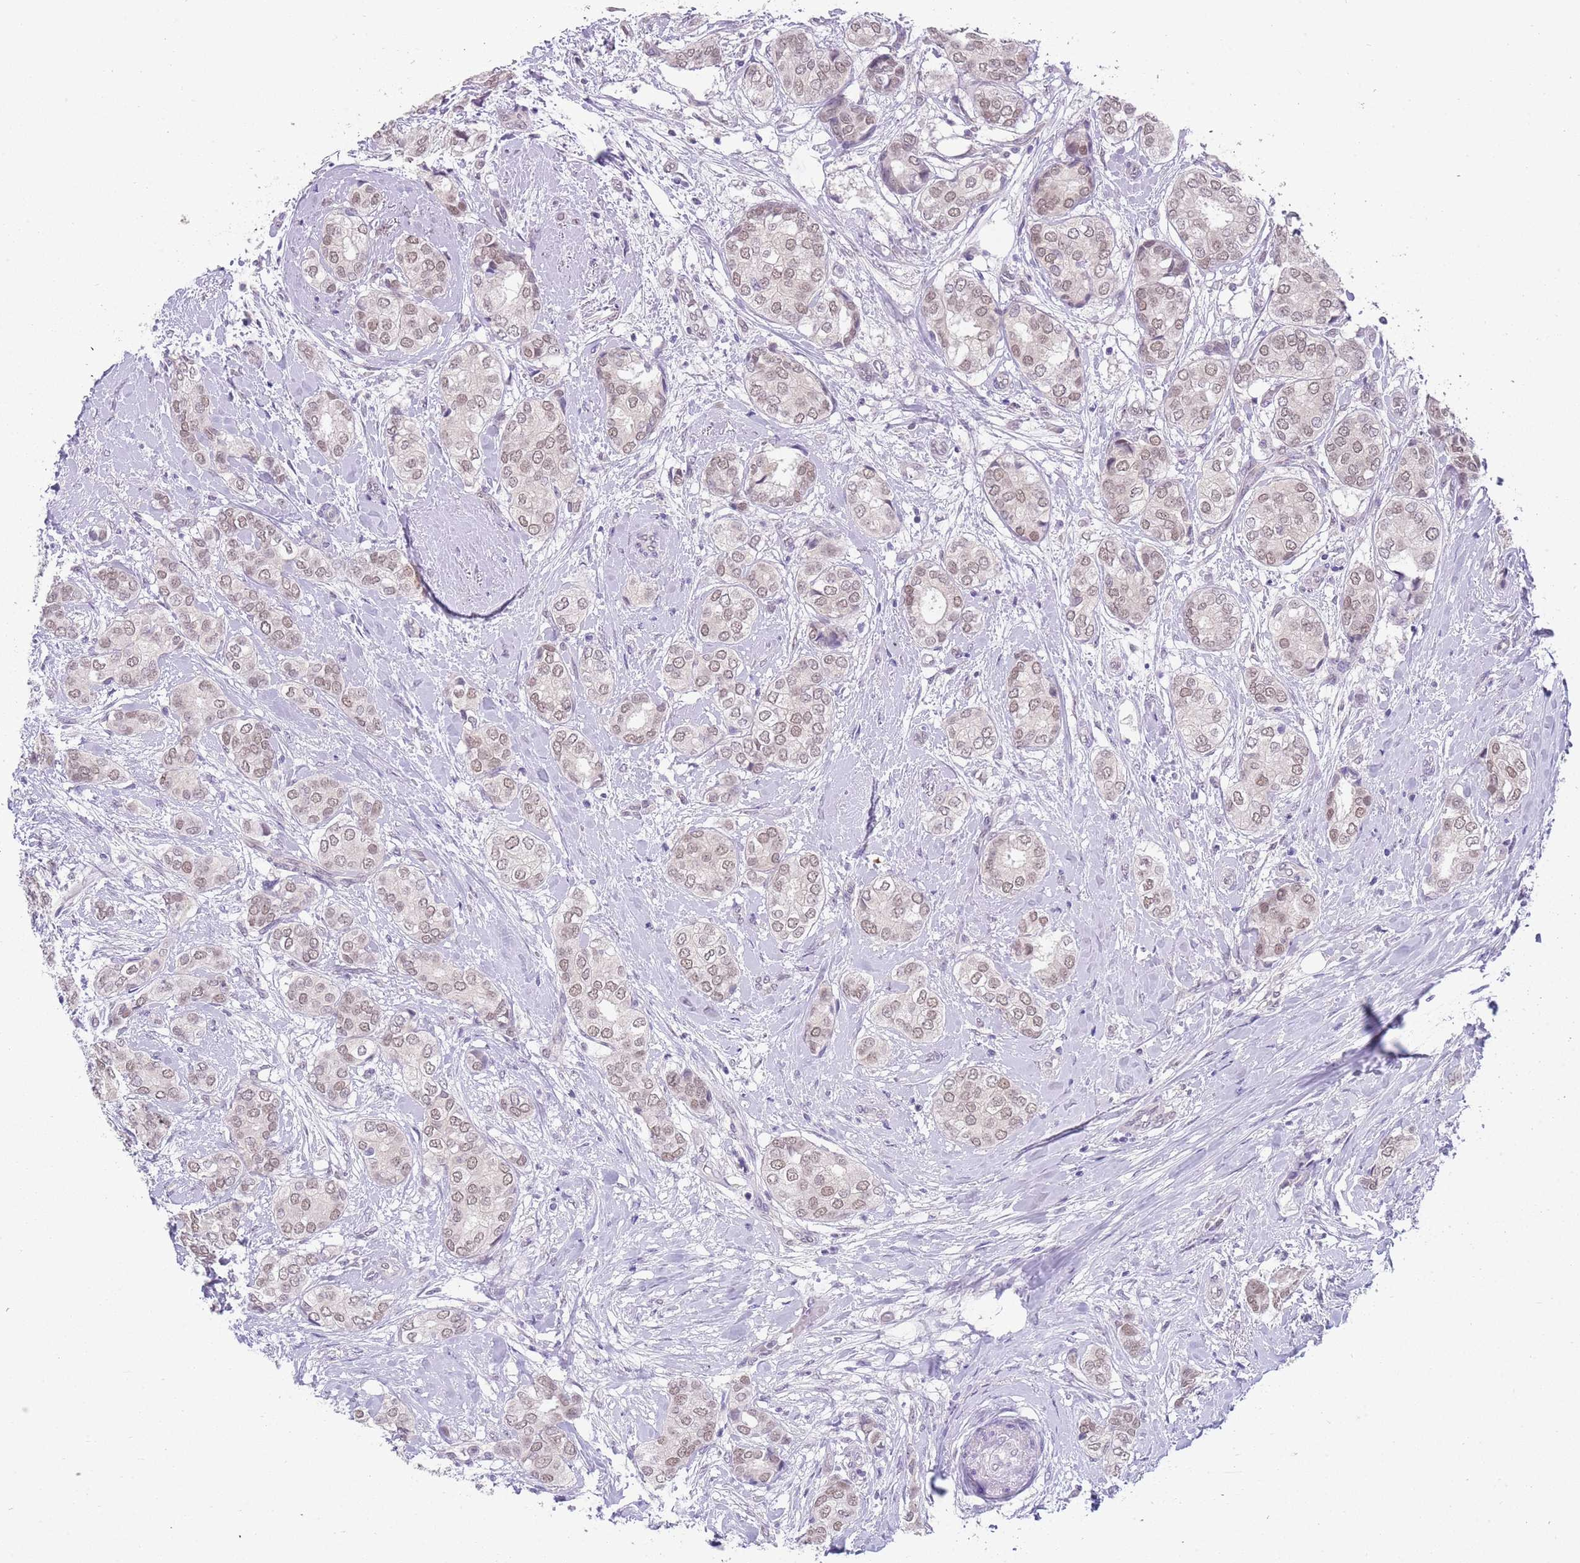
{"staining": {"intensity": "weak", "quantity": ">75%", "location": "nuclear"}, "tissue": "breast cancer", "cell_type": "Tumor cells", "image_type": "cancer", "snomed": [{"axis": "morphology", "description": "Duct carcinoma"}, {"axis": "topography", "description": "Breast"}], "caption": "Human breast cancer (invasive ductal carcinoma) stained with a brown dye exhibits weak nuclear positive staining in approximately >75% of tumor cells.", "gene": "SEPHS2", "patient": {"sex": "female", "age": 73}}